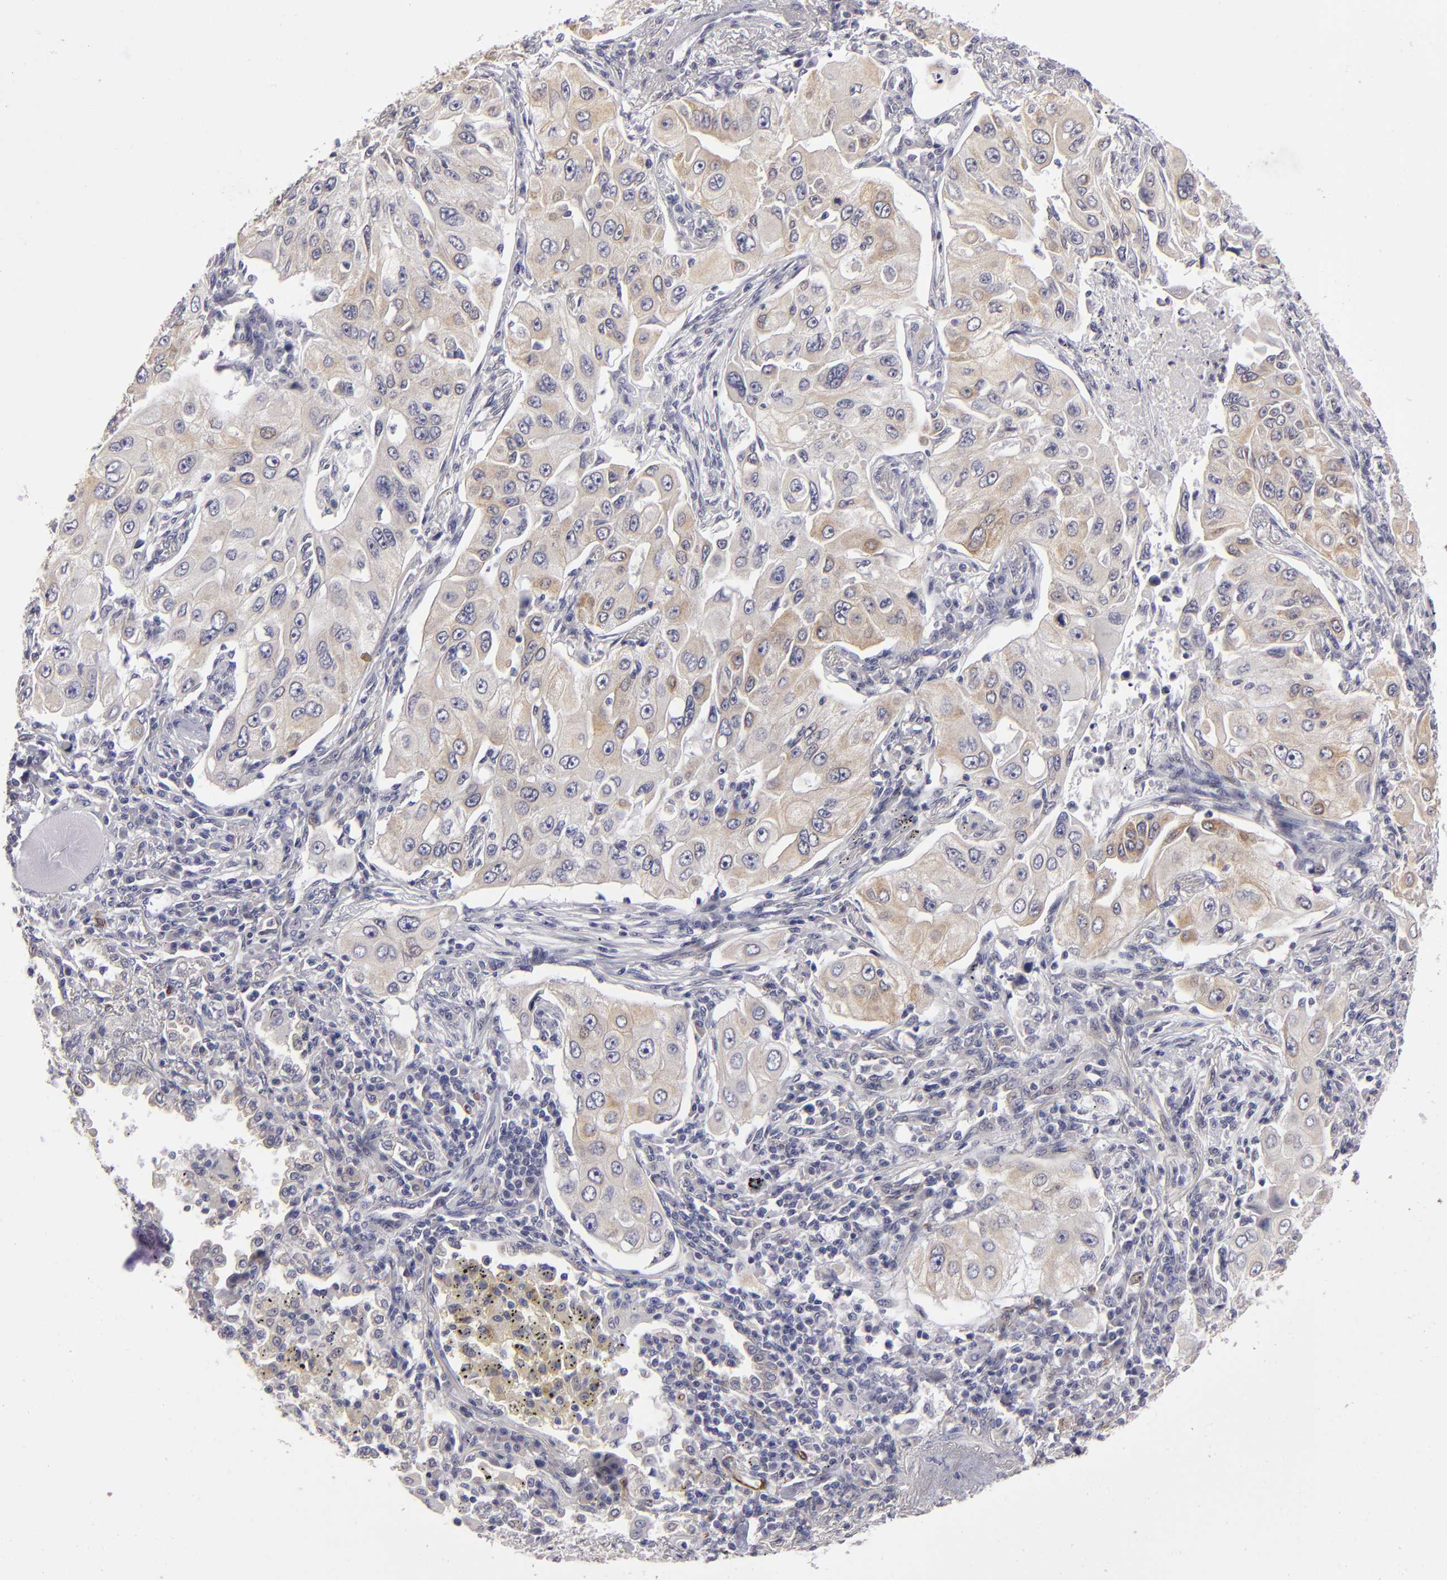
{"staining": {"intensity": "weak", "quantity": "25%-75%", "location": "cytoplasmic/membranous"}, "tissue": "lung cancer", "cell_type": "Tumor cells", "image_type": "cancer", "snomed": [{"axis": "morphology", "description": "Adenocarcinoma, NOS"}, {"axis": "topography", "description": "Lung"}], "caption": "Weak cytoplasmic/membranous positivity for a protein is present in about 25%-75% of tumor cells of lung adenocarcinoma using immunohistochemistry (IHC).", "gene": "ZNF175", "patient": {"sex": "male", "age": 84}}